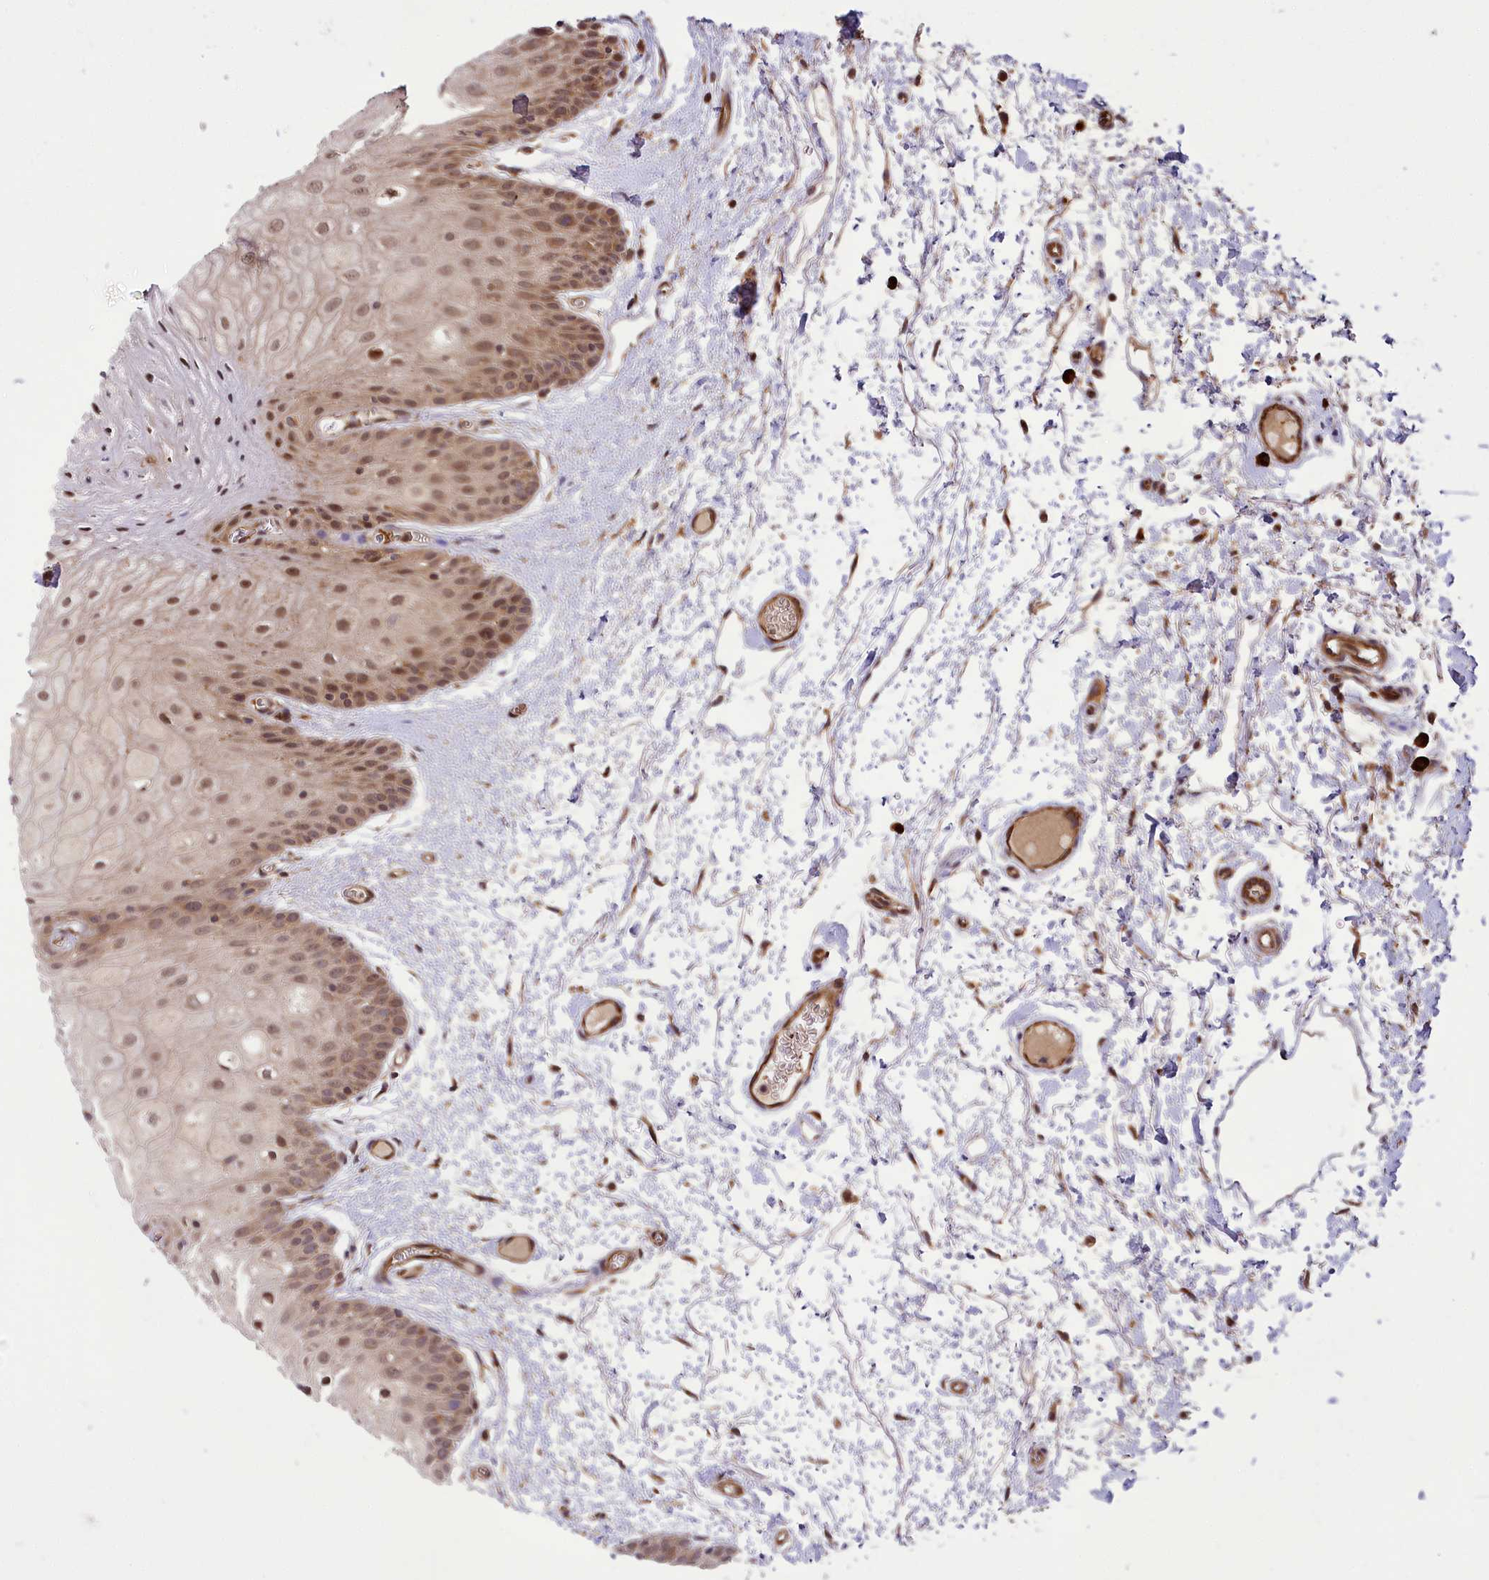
{"staining": {"intensity": "moderate", "quantity": "25%-75%", "location": "nuclear"}, "tissue": "oral mucosa", "cell_type": "Squamous epithelial cells", "image_type": "normal", "snomed": [{"axis": "morphology", "description": "Normal tissue, NOS"}, {"axis": "topography", "description": "Oral tissue"}, {"axis": "topography", "description": "Tounge, NOS"}], "caption": "This is an image of IHC staining of benign oral mucosa, which shows moderate positivity in the nuclear of squamous epithelial cells.", "gene": "CARD19", "patient": {"sex": "female", "age": 73}}